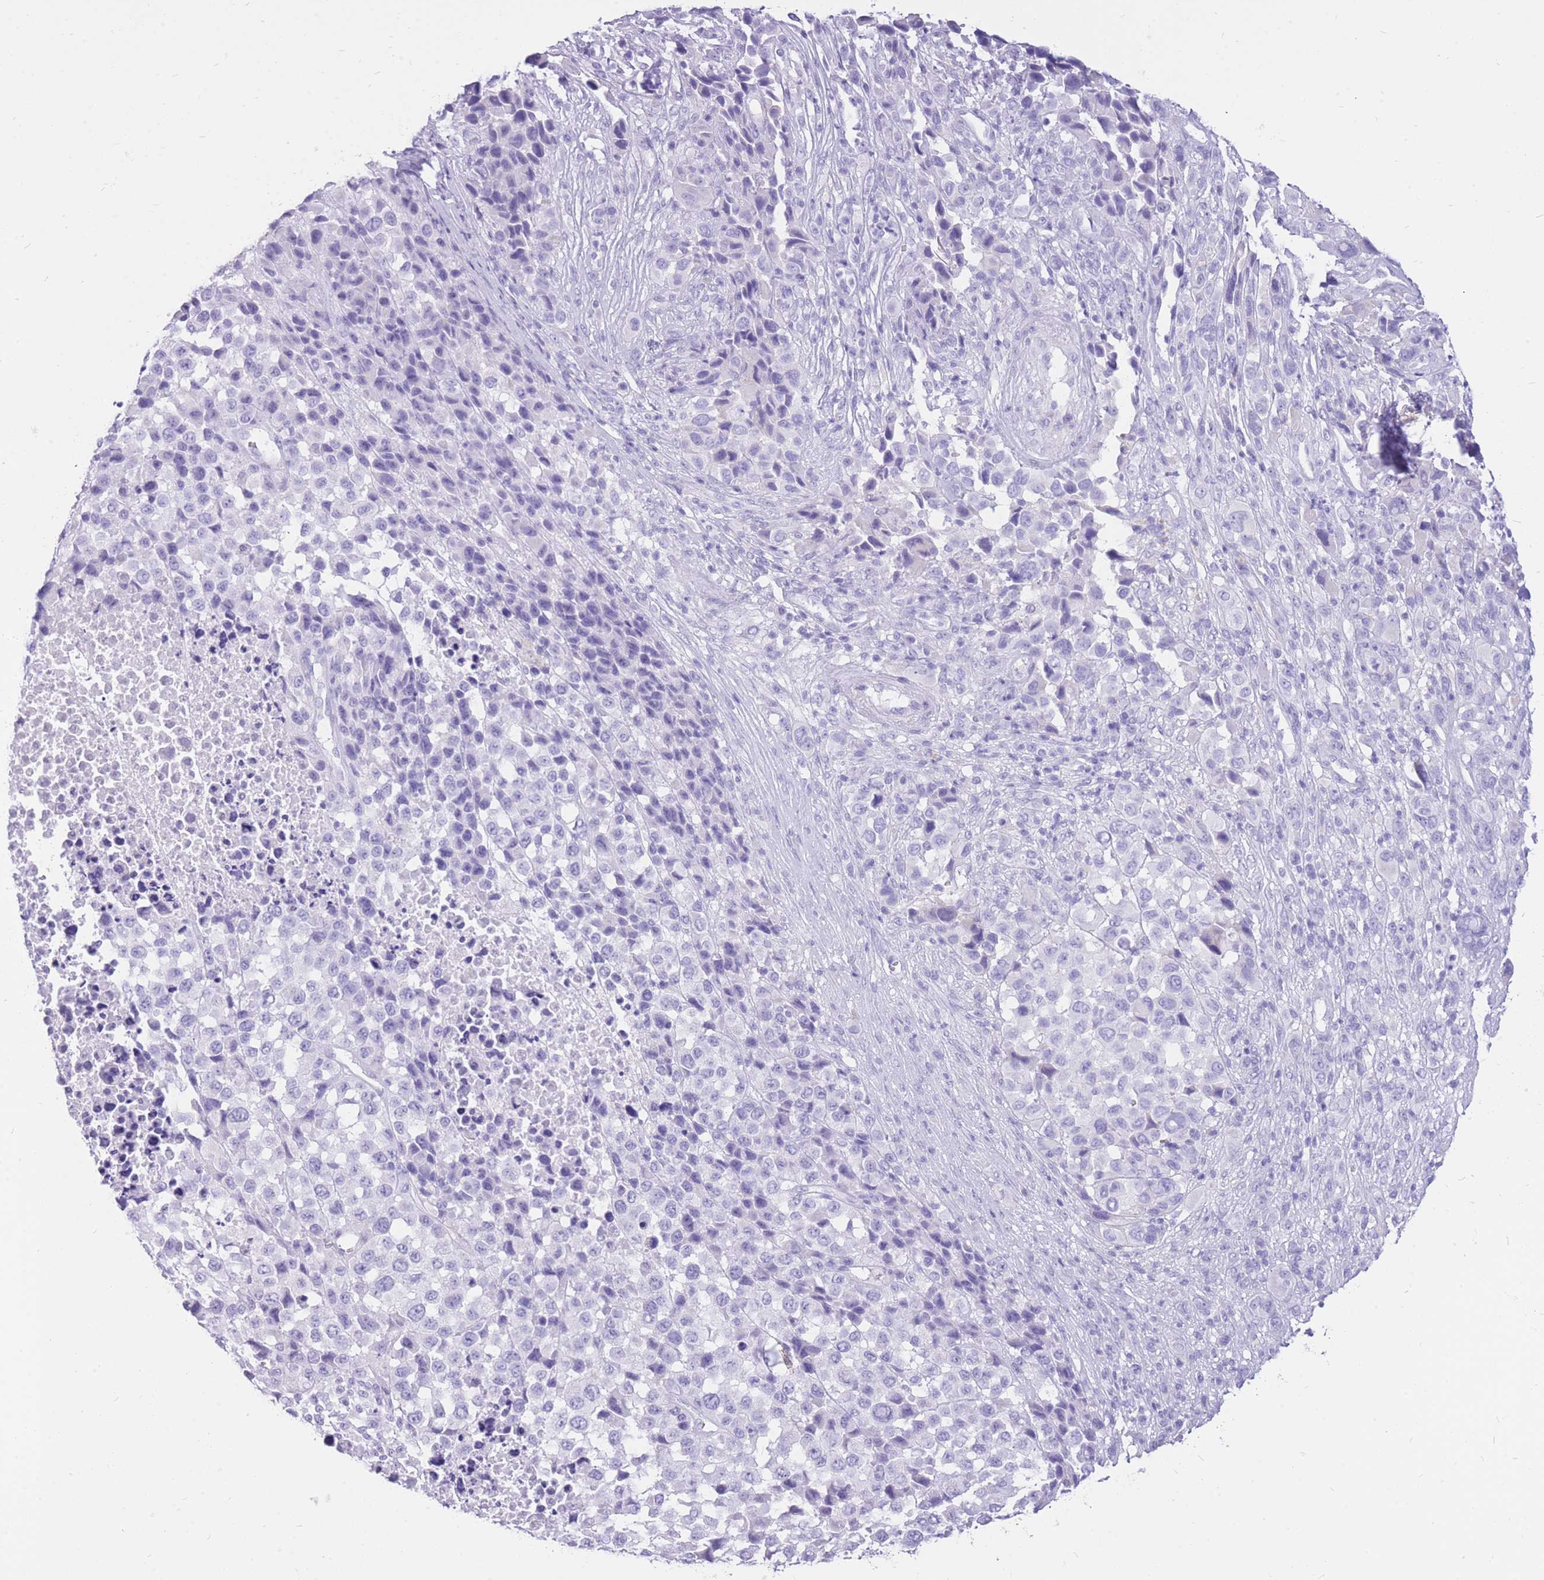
{"staining": {"intensity": "negative", "quantity": "none", "location": "none"}, "tissue": "melanoma", "cell_type": "Tumor cells", "image_type": "cancer", "snomed": [{"axis": "morphology", "description": "Malignant melanoma, NOS"}, {"axis": "topography", "description": "Skin of trunk"}], "caption": "Immunohistochemistry image of melanoma stained for a protein (brown), which demonstrates no expression in tumor cells.", "gene": "CYP21A2", "patient": {"sex": "male", "age": 71}}